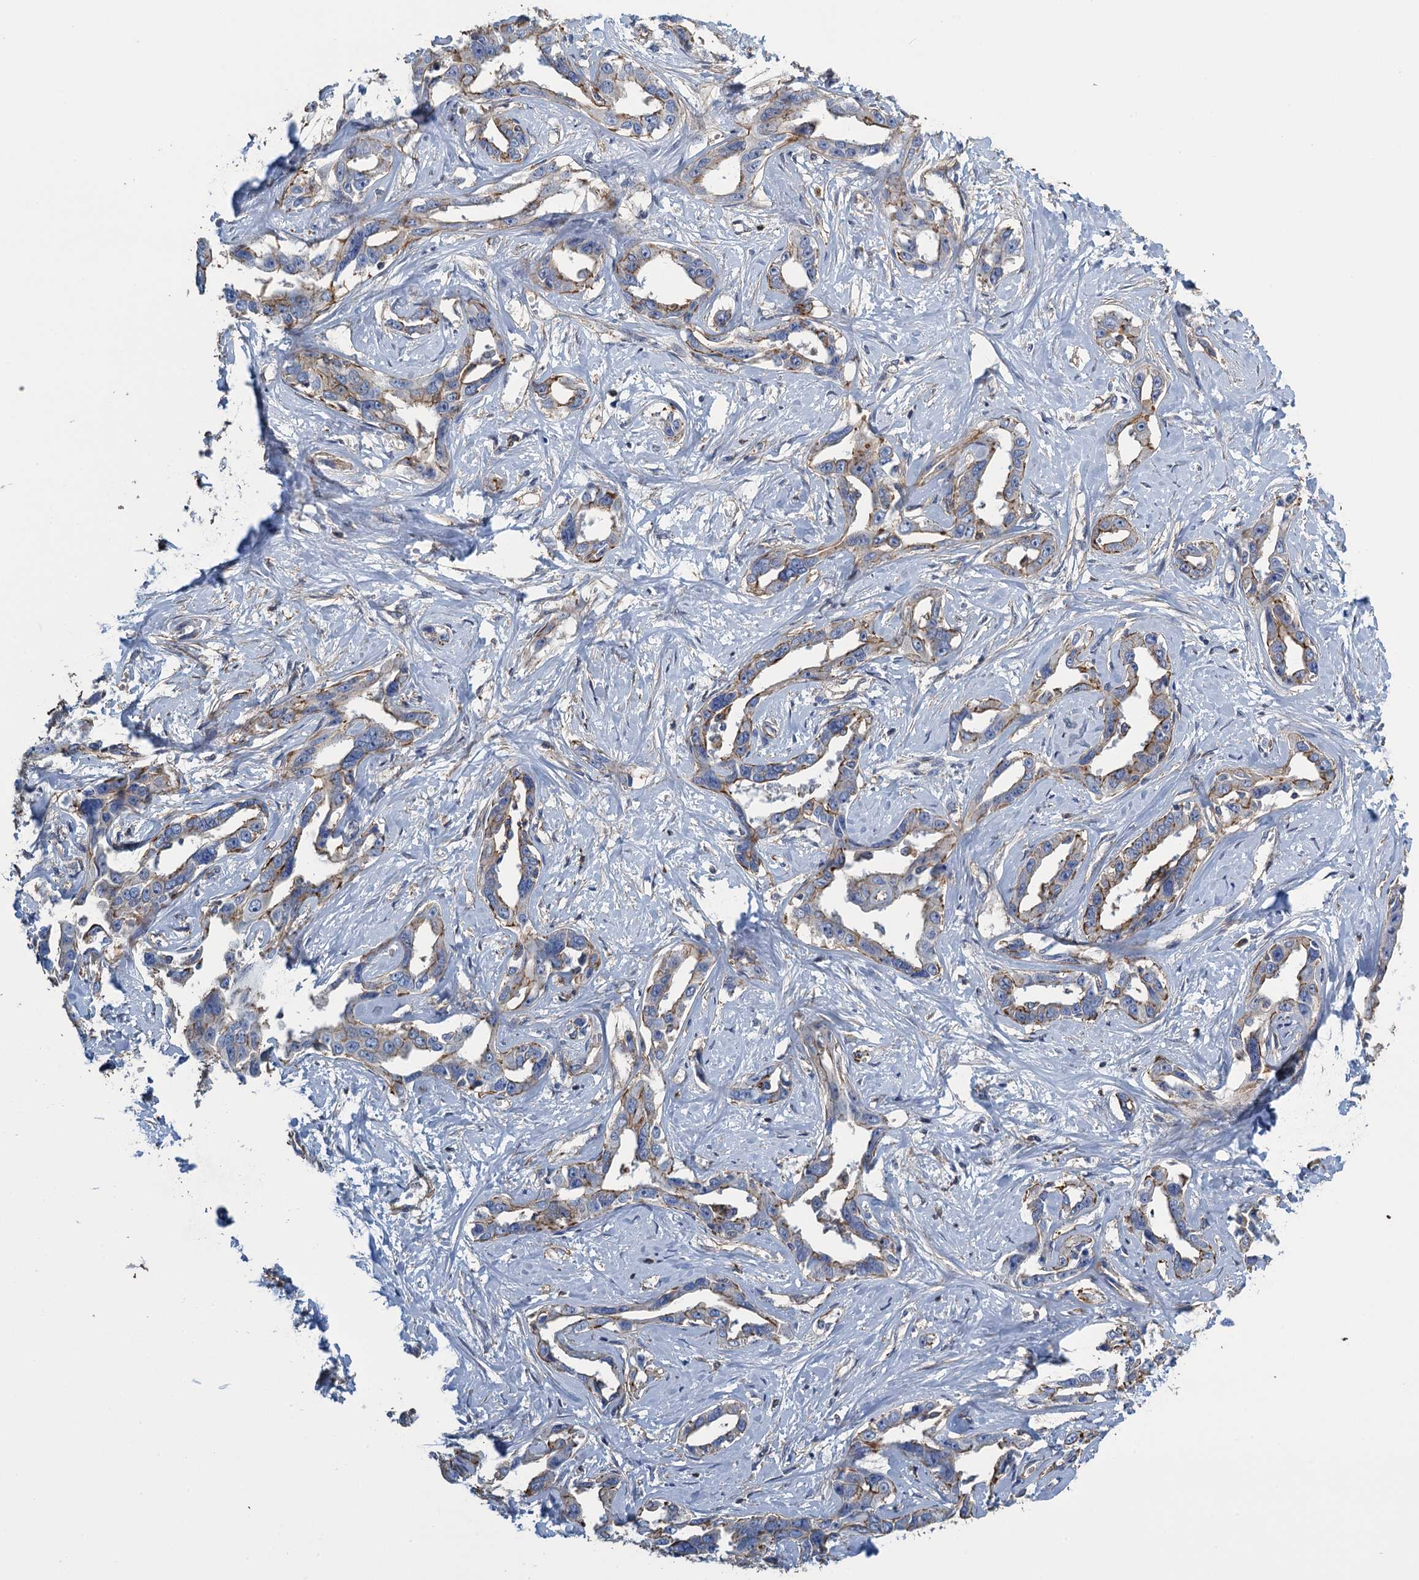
{"staining": {"intensity": "moderate", "quantity": "<25%", "location": "cytoplasmic/membranous"}, "tissue": "liver cancer", "cell_type": "Tumor cells", "image_type": "cancer", "snomed": [{"axis": "morphology", "description": "Cholangiocarcinoma"}, {"axis": "topography", "description": "Liver"}], "caption": "Liver cholangiocarcinoma was stained to show a protein in brown. There is low levels of moderate cytoplasmic/membranous staining in about <25% of tumor cells. The staining was performed using DAB (3,3'-diaminobenzidine) to visualize the protein expression in brown, while the nuclei were stained in blue with hematoxylin (Magnification: 20x).", "gene": "PROSER2", "patient": {"sex": "male", "age": 59}}